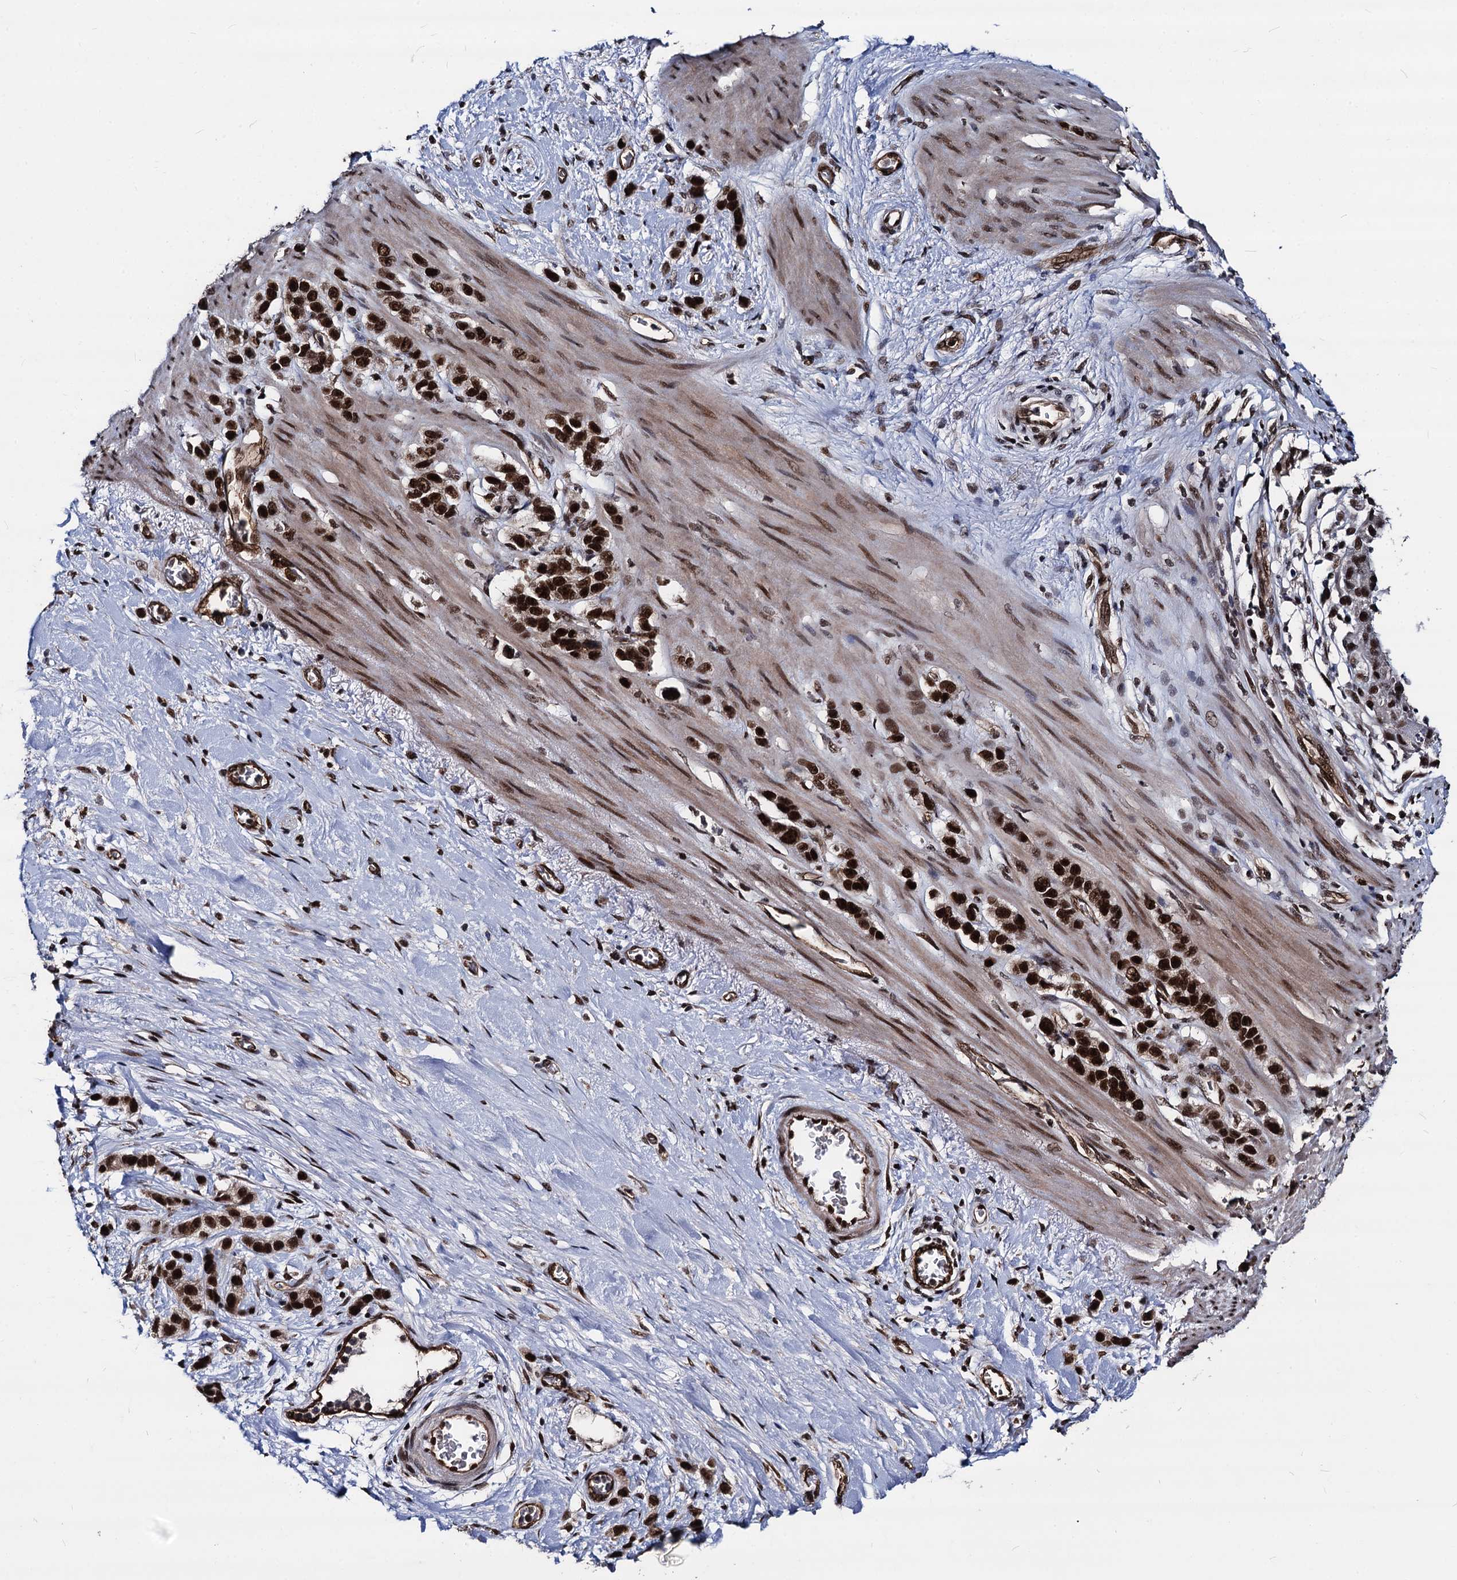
{"staining": {"intensity": "strong", "quantity": ">75%", "location": "nuclear"}, "tissue": "stomach cancer", "cell_type": "Tumor cells", "image_type": "cancer", "snomed": [{"axis": "morphology", "description": "Adenocarcinoma, NOS"}, {"axis": "morphology", "description": "Adenocarcinoma, High grade"}, {"axis": "topography", "description": "Stomach, upper"}, {"axis": "topography", "description": "Stomach, lower"}], "caption": "Stomach adenocarcinoma was stained to show a protein in brown. There is high levels of strong nuclear staining in about >75% of tumor cells.", "gene": "GALNT11", "patient": {"sex": "female", "age": 65}}